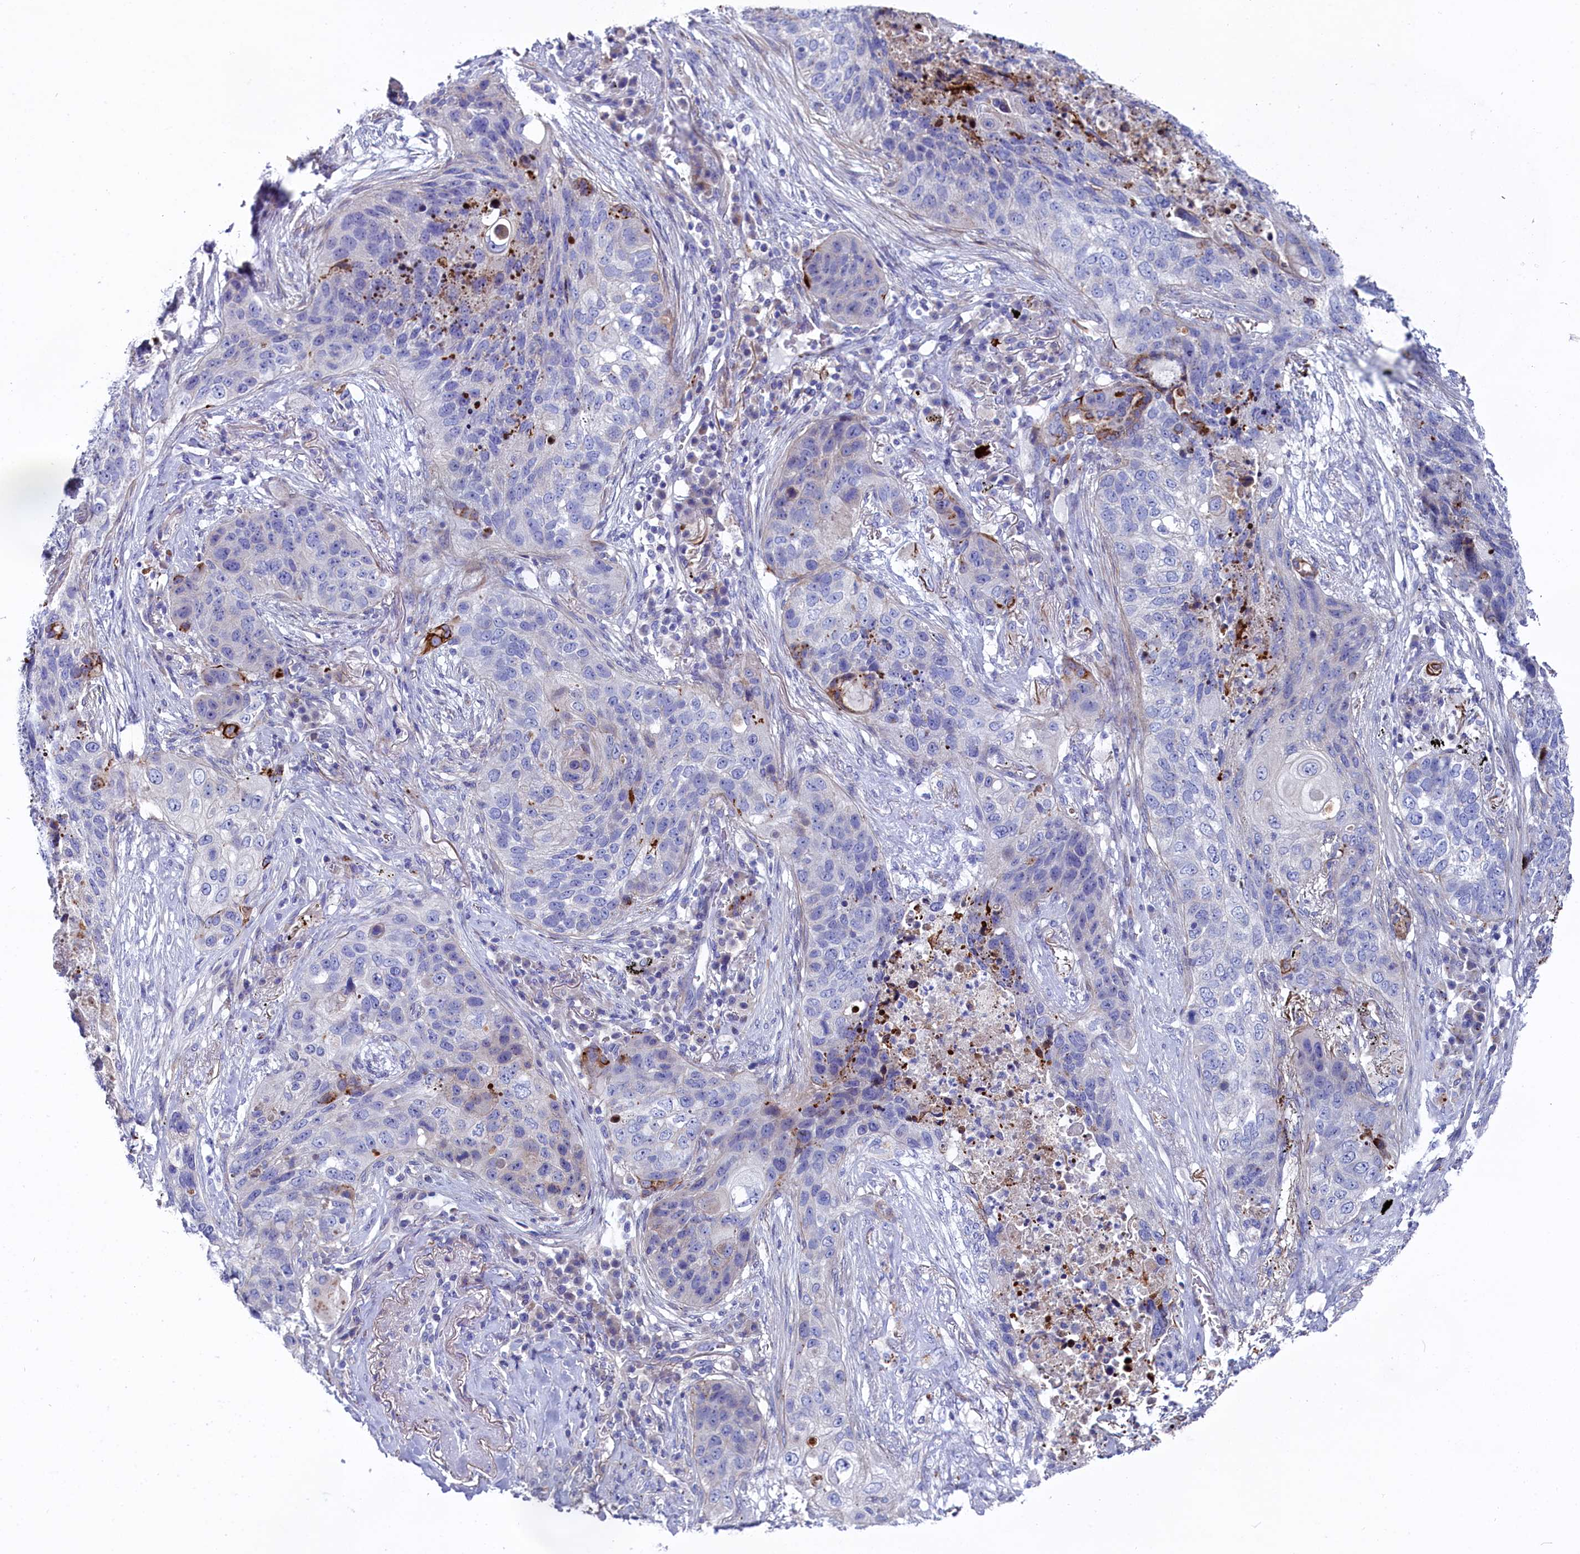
{"staining": {"intensity": "negative", "quantity": "none", "location": "none"}, "tissue": "lung cancer", "cell_type": "Tumor cells", "image_type": "cancer", "snomed": [{"axis": "morphology", "description": "Squamous cell carcinoma, NOS"}, {"axis": "topography", "description": "Lung"}], "caption": "Immunohistochemistry photomicrograph of human lung cancer (squamous cell carcinoma) stained for a protein (brown), which displays no staining in tumor cells.", "gene": "NUDT7", "patient": {"sex": "female", "age": 63}}